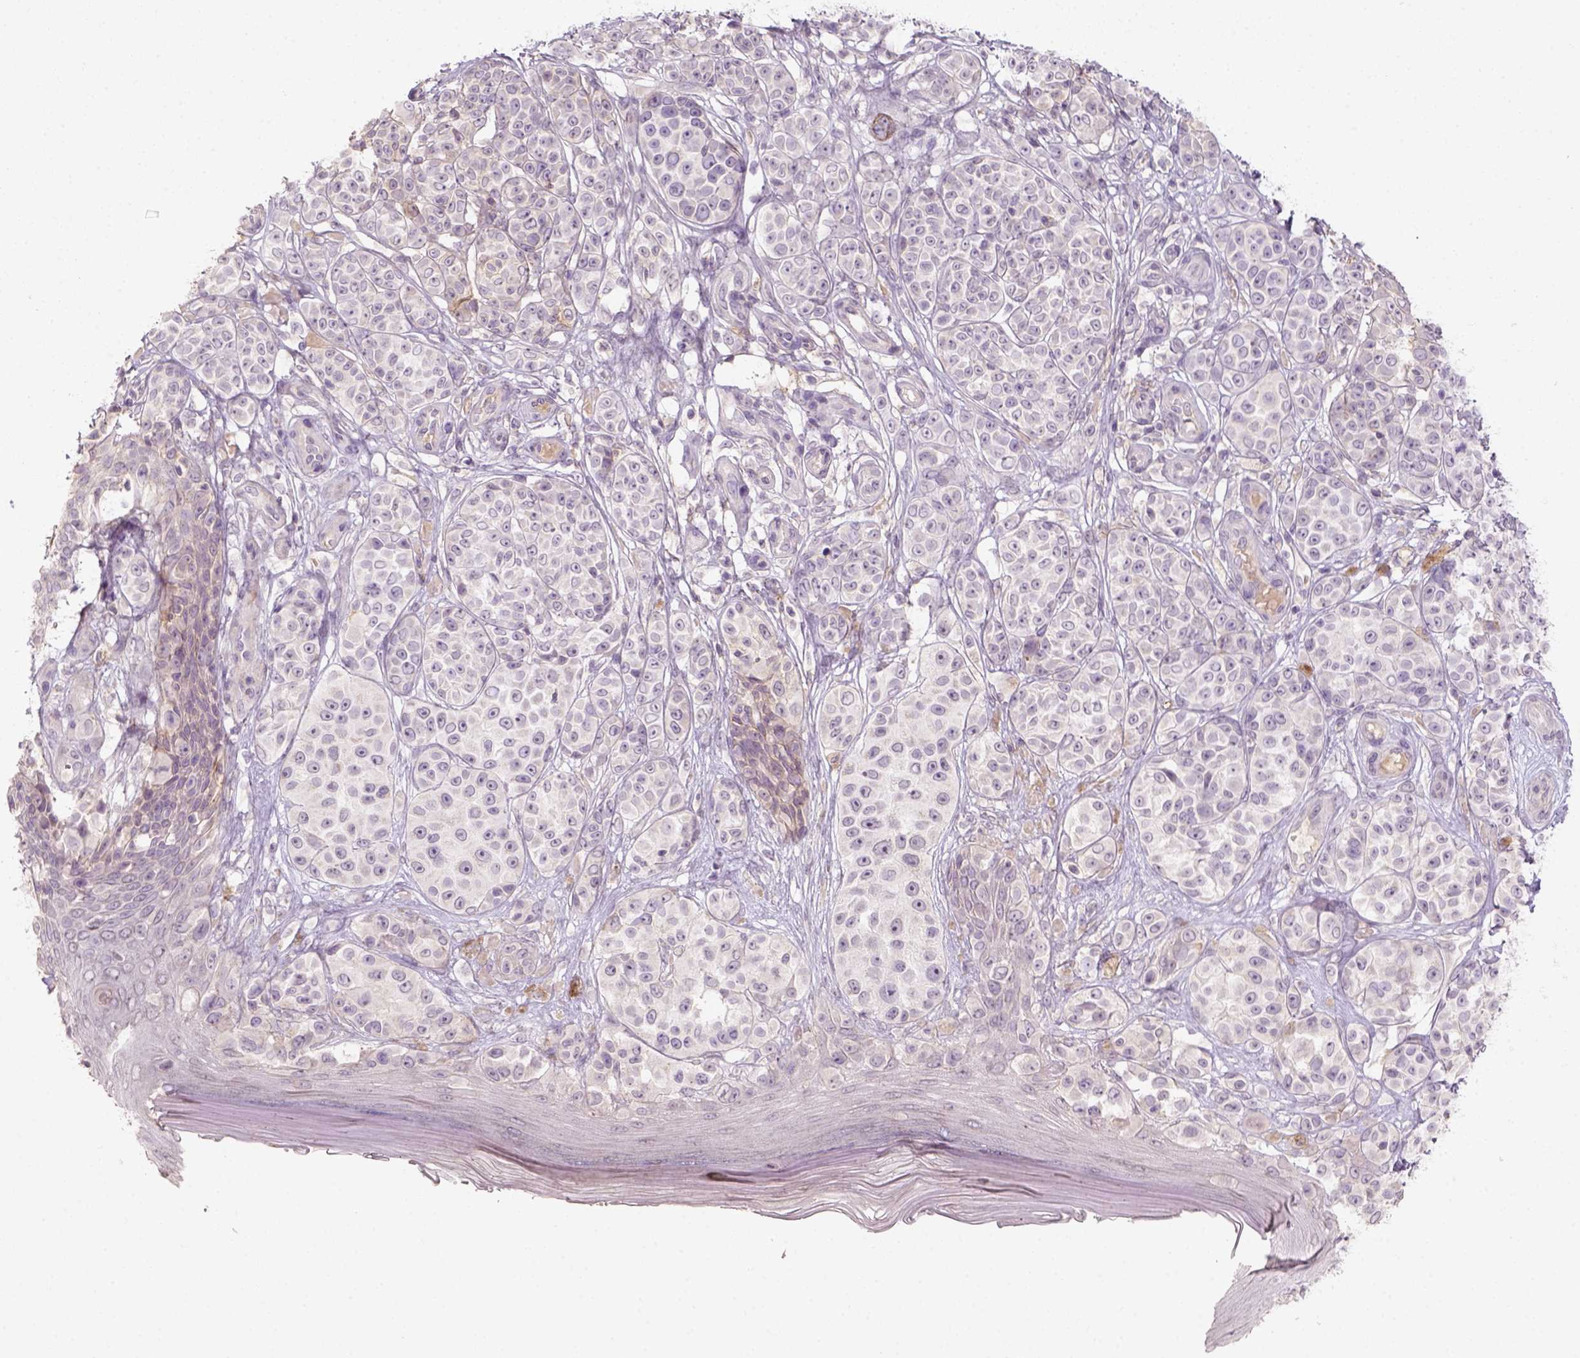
{"staining": {"intensity": "weak", "quantity": "<25%", "location": "cytoplasmic/membranous"}, "tissue": "melanoma", "cell_type": "Tumor cells", "image_type": "cancer", "snomed": [{"axis": "morphology", "description": "Malignant melanoma, NOS"}, {"axis": "topography", "description": "Skin"}], "caption": "Immunohistochemistry (IHC) micrograph of malignant melanoma stained for a protein (brown), which displays no positivity in tumor cells.", "gene": "AQP9", "patient": {"sex": "female", "age": 90}}